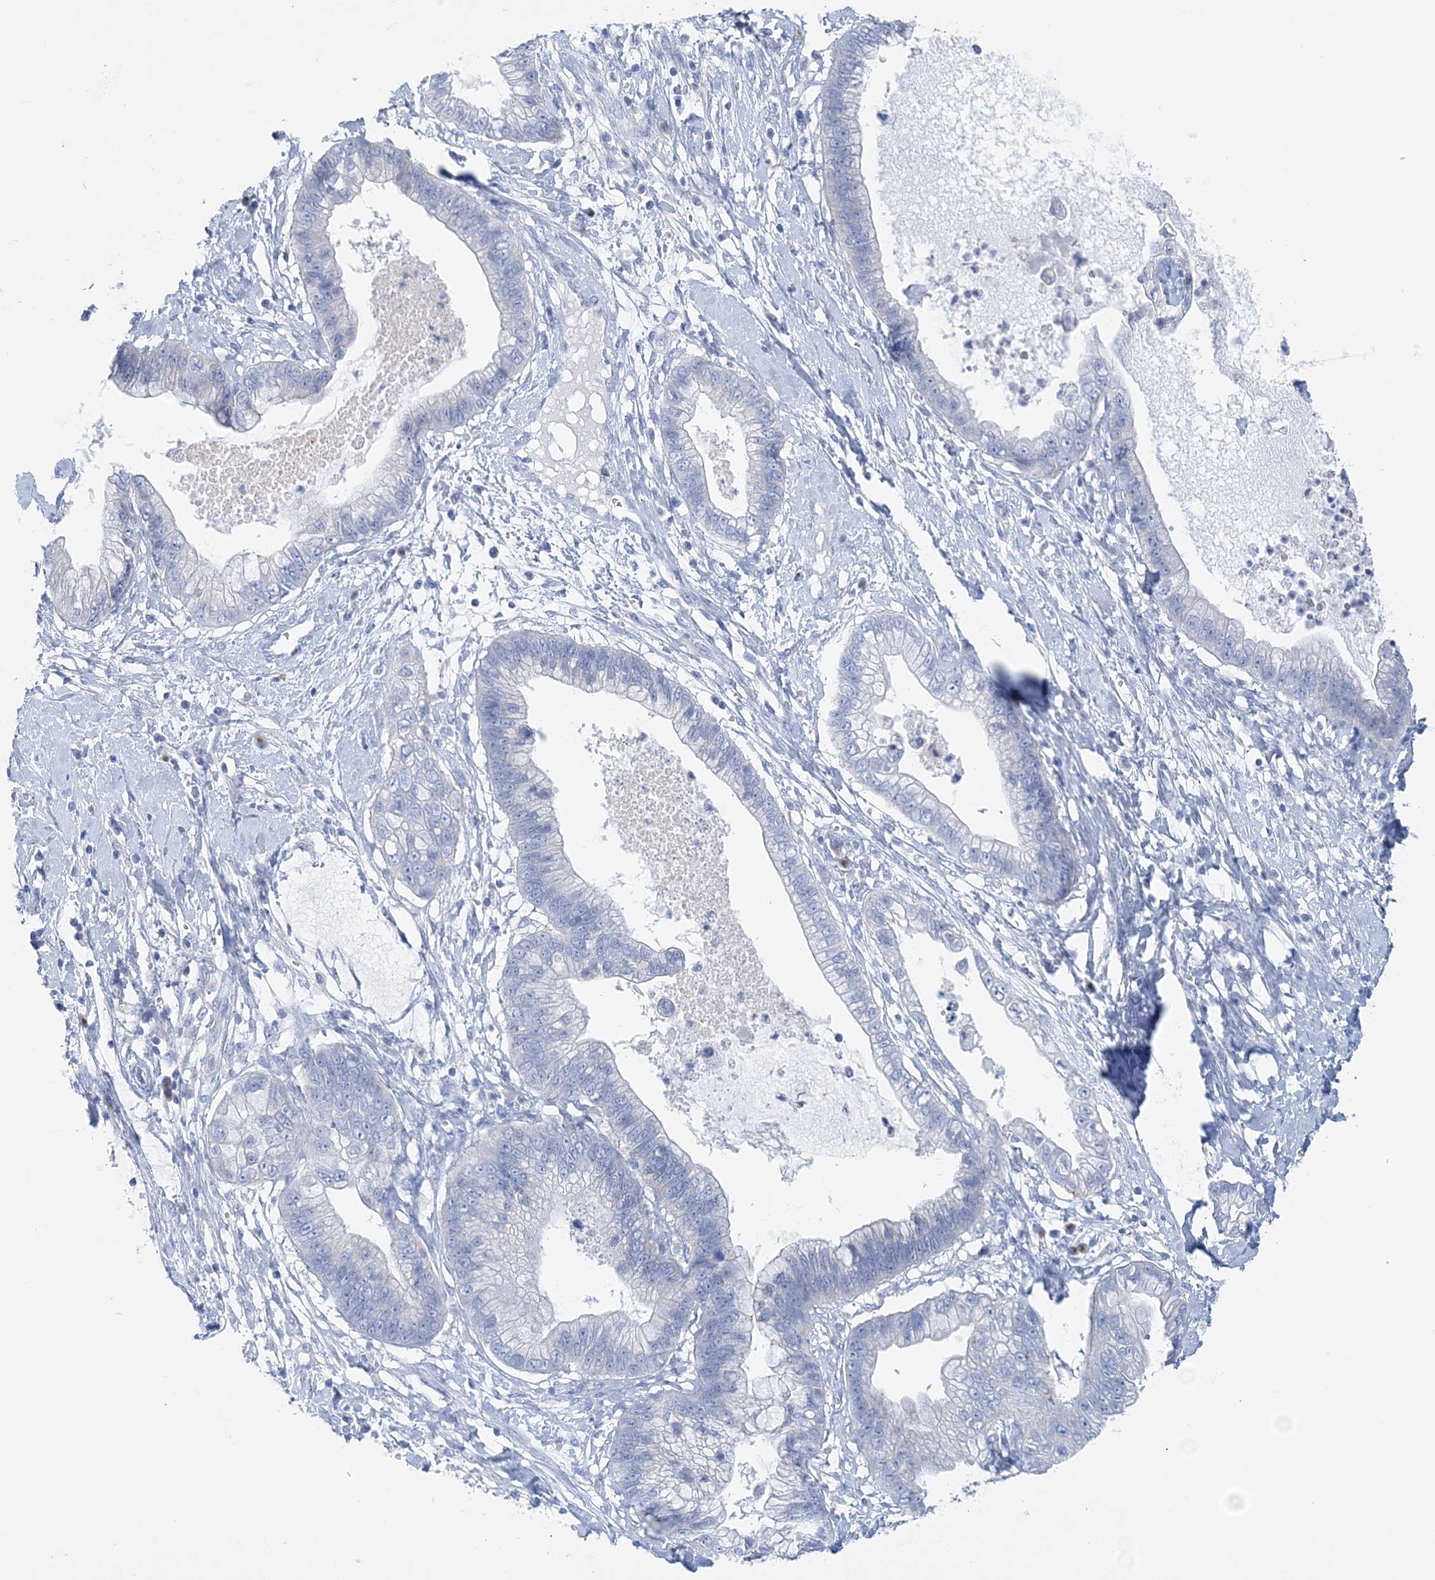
{"staining": {"intensity": "negative", "quantity": "none", "location": "none"}, "tissue": "cervical cancer", "cell_type": "Tumor cells", "image_type": "cancer", "snomed": [{"axis": "morphology", "description": "Adenocarcinoma, NOS"}, {"axis": "topography", "description": "Cervix"}], "caption": "Tumor cells are negative for protein expression in human cervical cancer (adenocarcinoma).", "gene": "SLC5A6", "patient": {"sex": "female", "age": 44}}